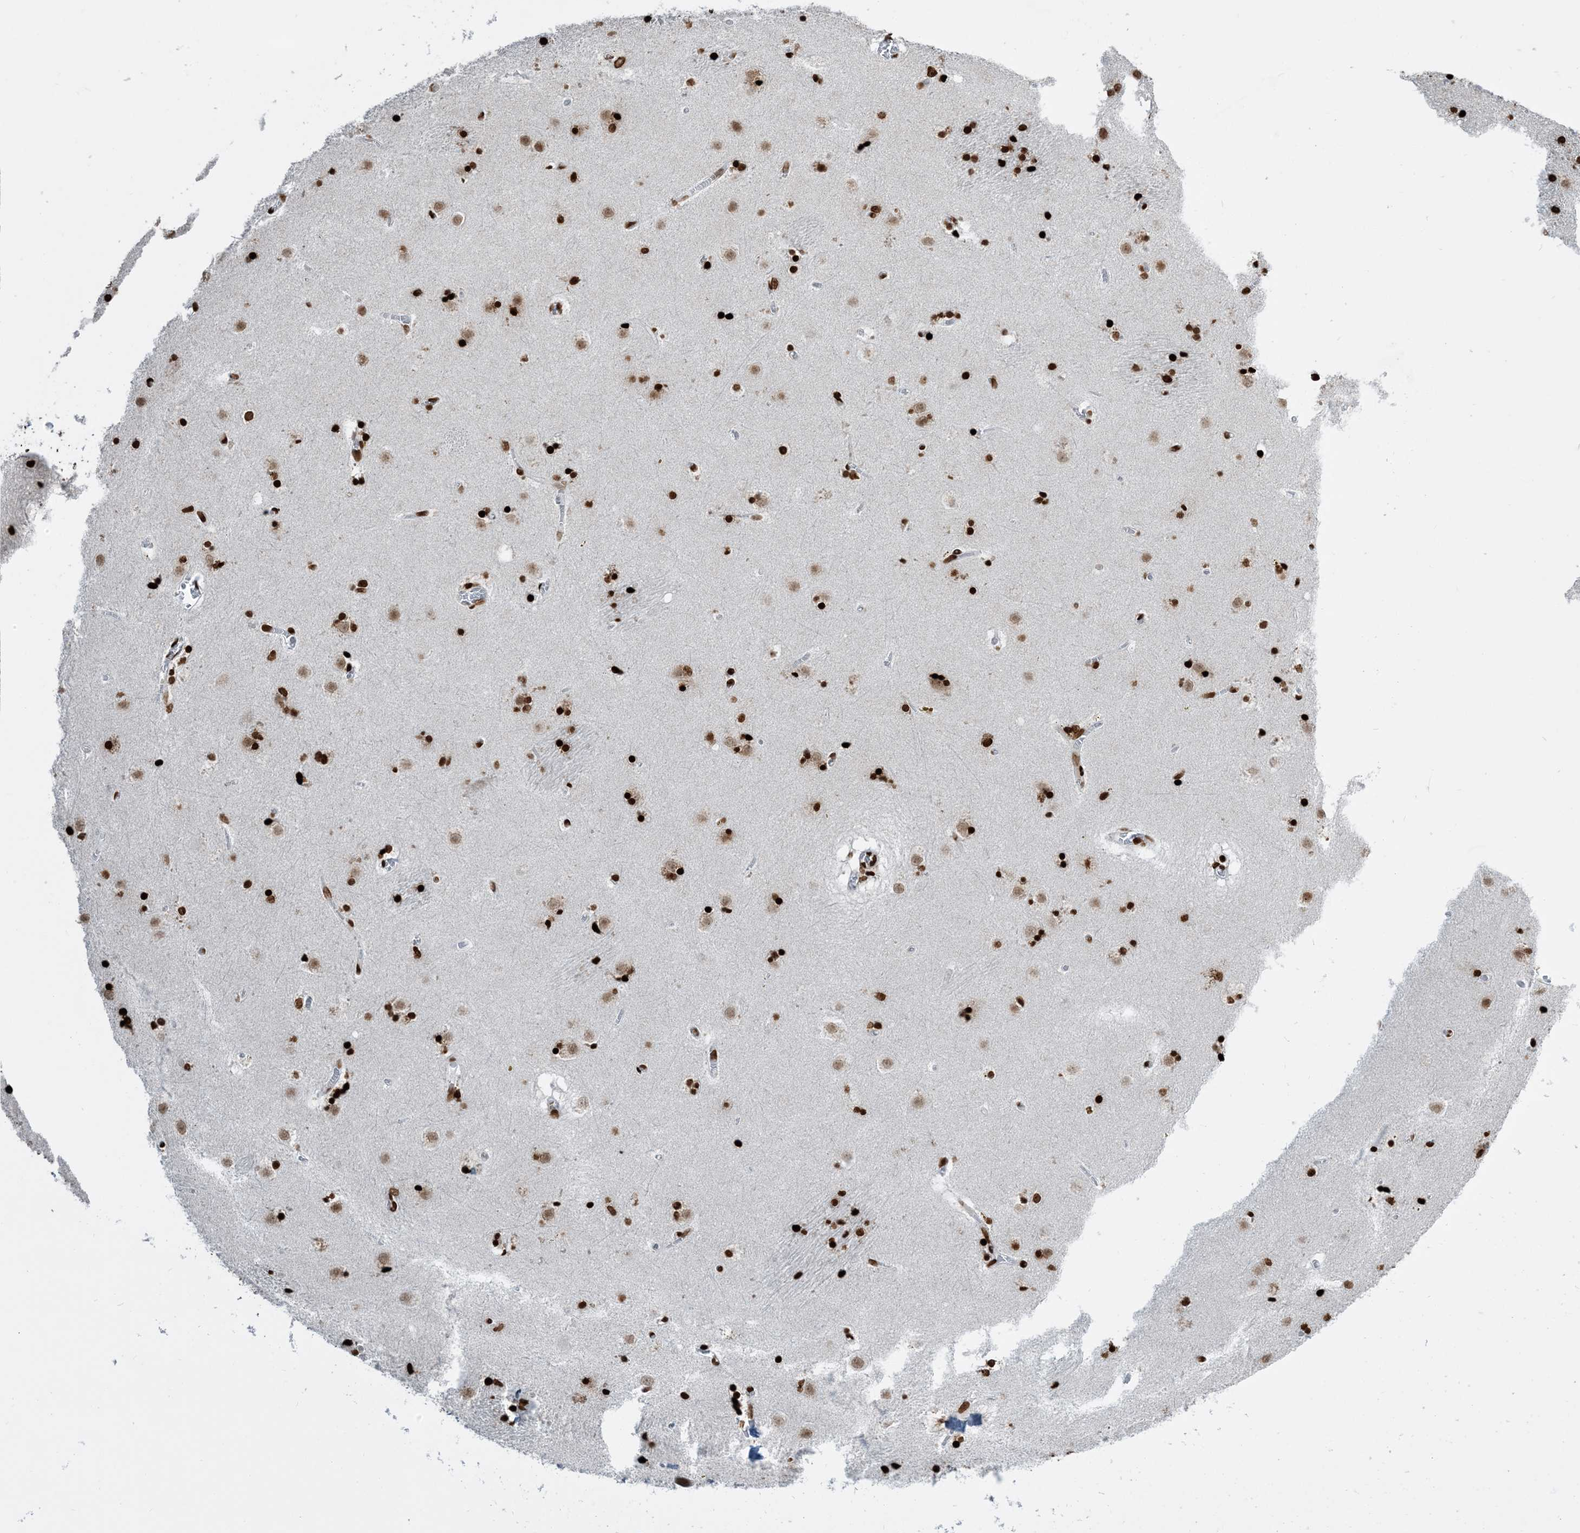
{"staining": {"intensity": "strong", "quantity": ">75%", "location": "nuclear"}, "tissue": "caudate", "cell_type": "Glial cells", "image_type": "normal", "snomed": [{"axis": "morphology", "description": "Normal tissue, NOS"}, {"axis": "topography", "description": "Lateral ventricle wall"}], "caption": "Normal caudate demonstrates strong nuclear staining in about >75% of glial cells.", "gene": "H3", "patient": {"sex": "male", "age": 70}}